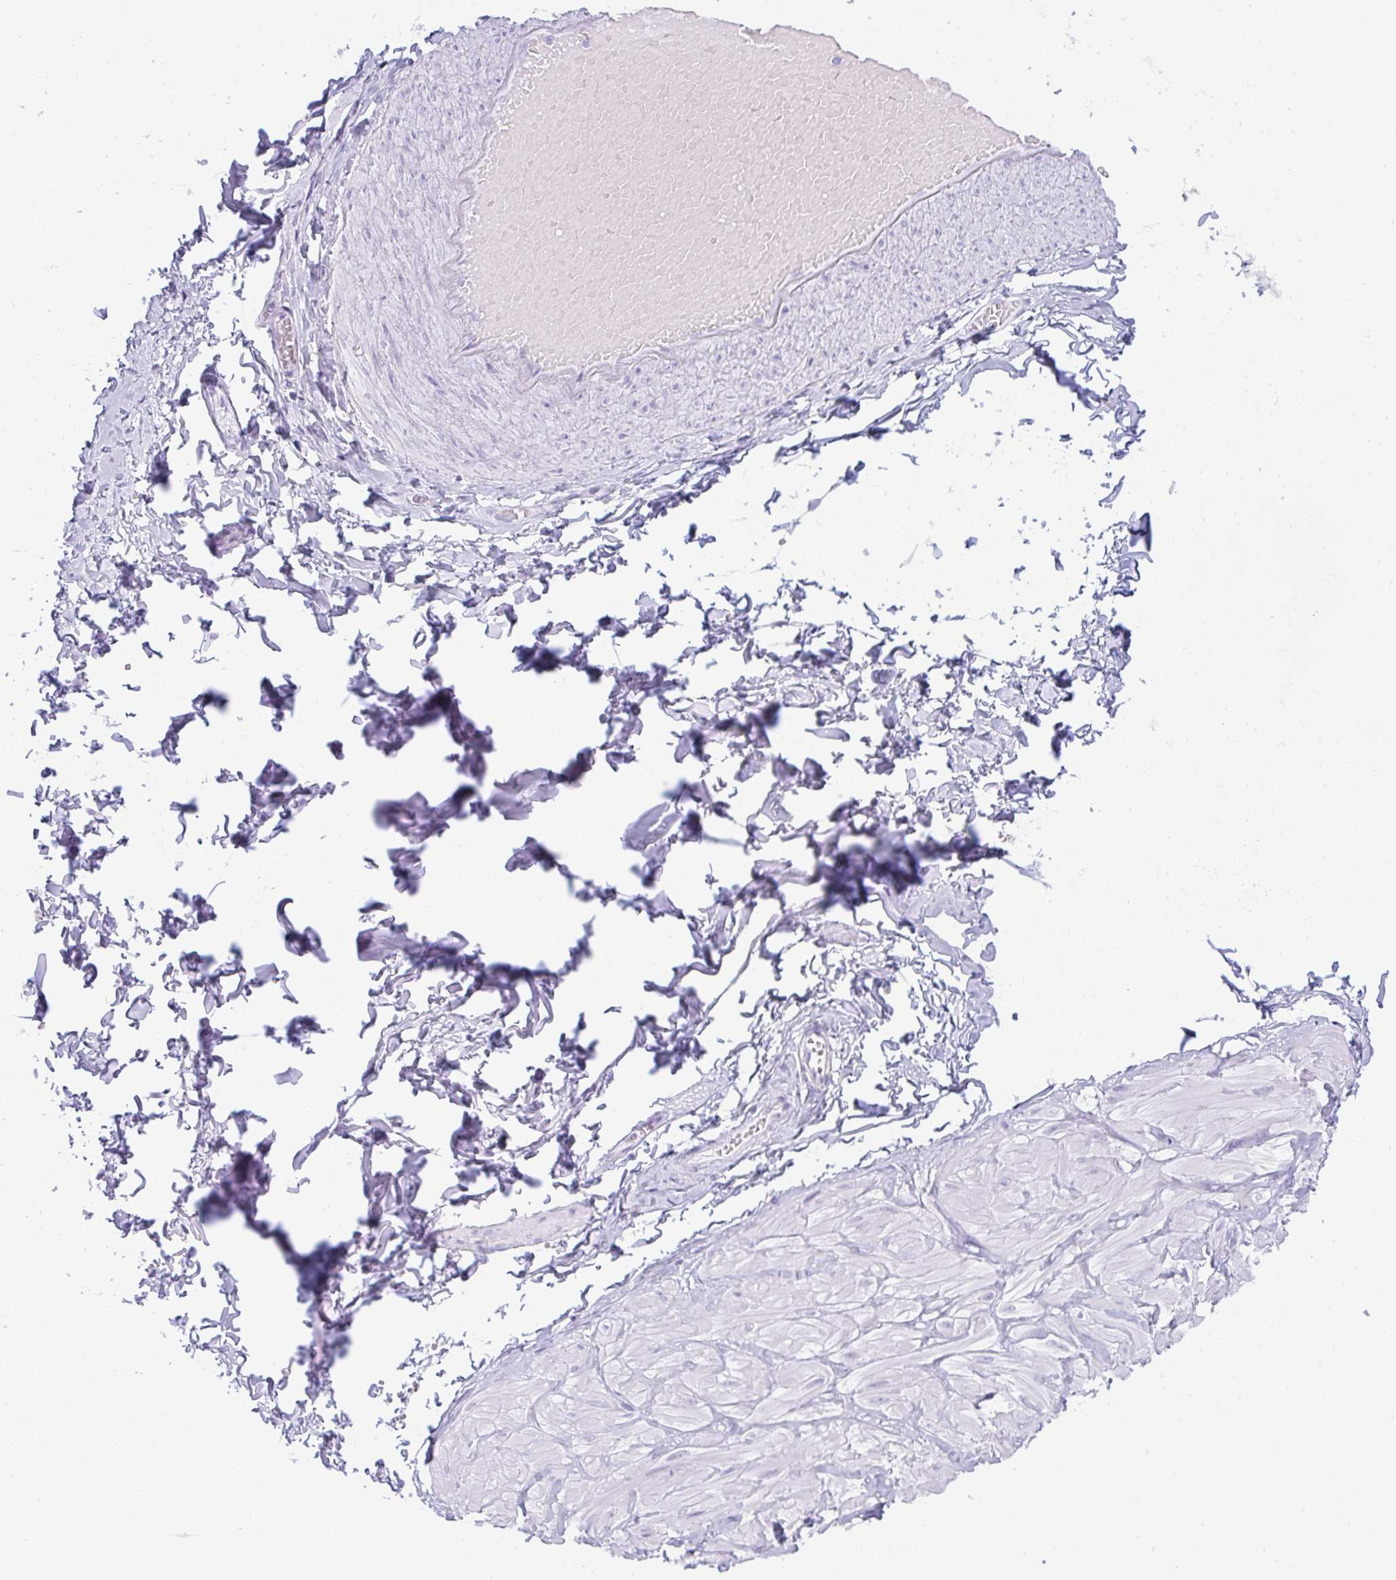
{"staining": {"intensity": "negative", "quantity": "none", "location": "none"}, "tissue": "adipose tissue", "cell_type": "Adipocytes", "image_type": "normal", "snomed": [{"axis": "morphology", "description": "Normal tissue, NOS"}, {"axis": "topography", "description": "Soft tissue"}, {"axis": "topography", "description": "Adipose tissue"}, {"axis": "topography", "description": "Vascular tissue"}, {"axis": "topography", "description": "Peripheral nerve tissue"}], "caption": "This is an immunohistochemistry (IHC) image of benign adipose tissue. There is no positivity in adipocytes.", "gene": "LPAR4", "patient": {"sex": "male", "age": 29}}